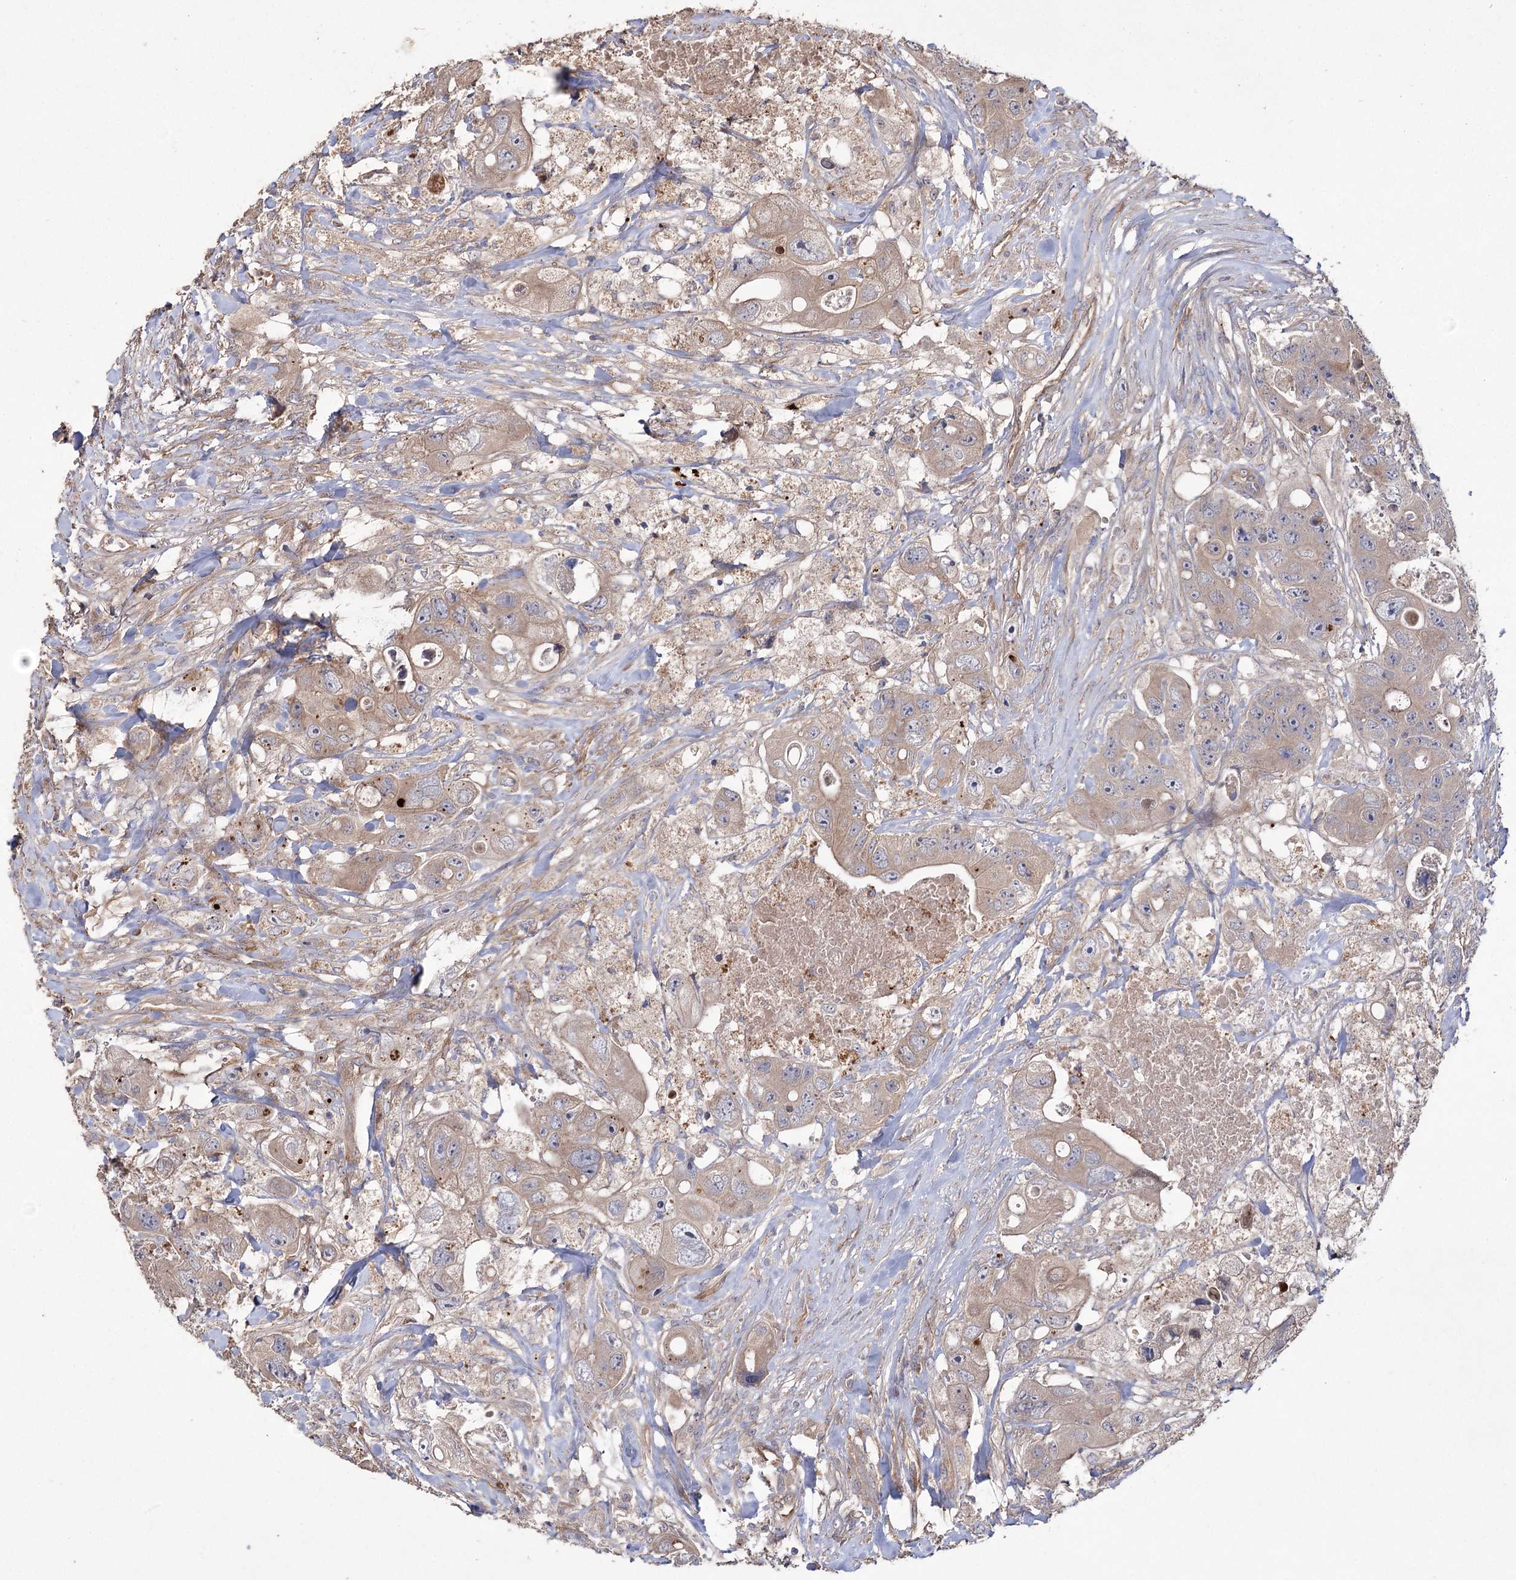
{"staining": {"intensity": "weak", "quantity": "25%-75%", "location": "cytoplasmic/membranous"}, "tissue": "colorectal cancer", "cell_type": "Tumor cells", "image_type": "cancer", "snomed": [{"axis": "morphology", "description": "Adenocarcinoma, NOS"}, {"axis": "topography", "description": "Colon"}], "caption": "The histopathology image exhibits staining of colorectal cancer (adenocarcinoma), revealing weak cytoplasmic/membranous protein staining (brown color) within tumor cells.", "gene": "RIN2", "patient": {"sex": "female", "age": 46}}